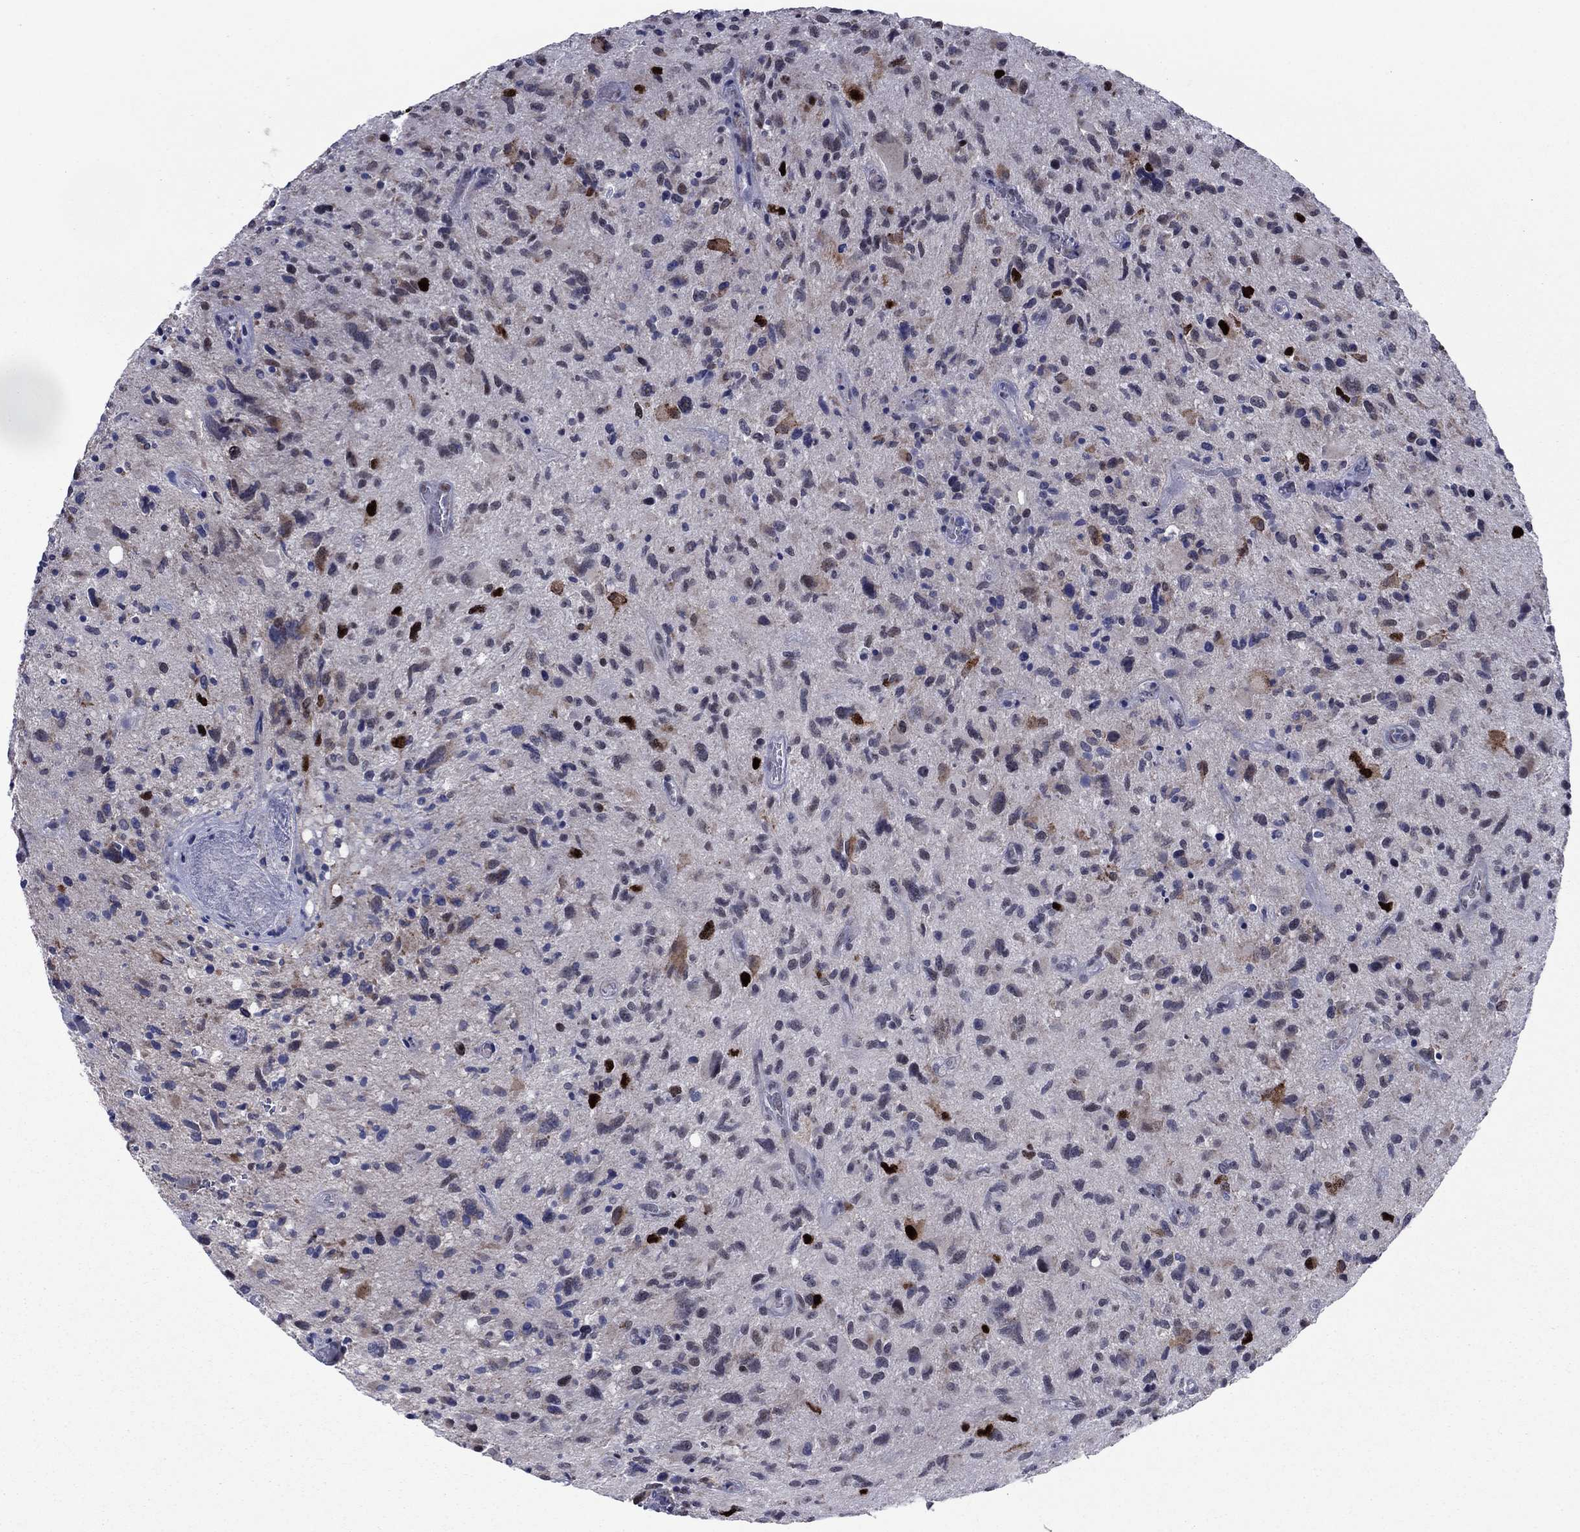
{"staining": {"intensity": "strong", "quantity": "<25%", "location": "nuclear"}, "tissue": "glioma", "cell_type": "Tumor cells", "image_type": "cancer", "snomed": [{"axis": "morphology", "description": "Glioma, malignant, NOS"}, {"axis": "morphology", "description": "Glioma, malignant, High grade"}, {"axis": "topography", "description": "Brain"}], "caption": "This is a micrograph of IHC staining of glioma, which shows strong expression in the nuclear of tumor cells.", "gene": "CDCA5", "patient": {"sex": "female", "age": 71}}